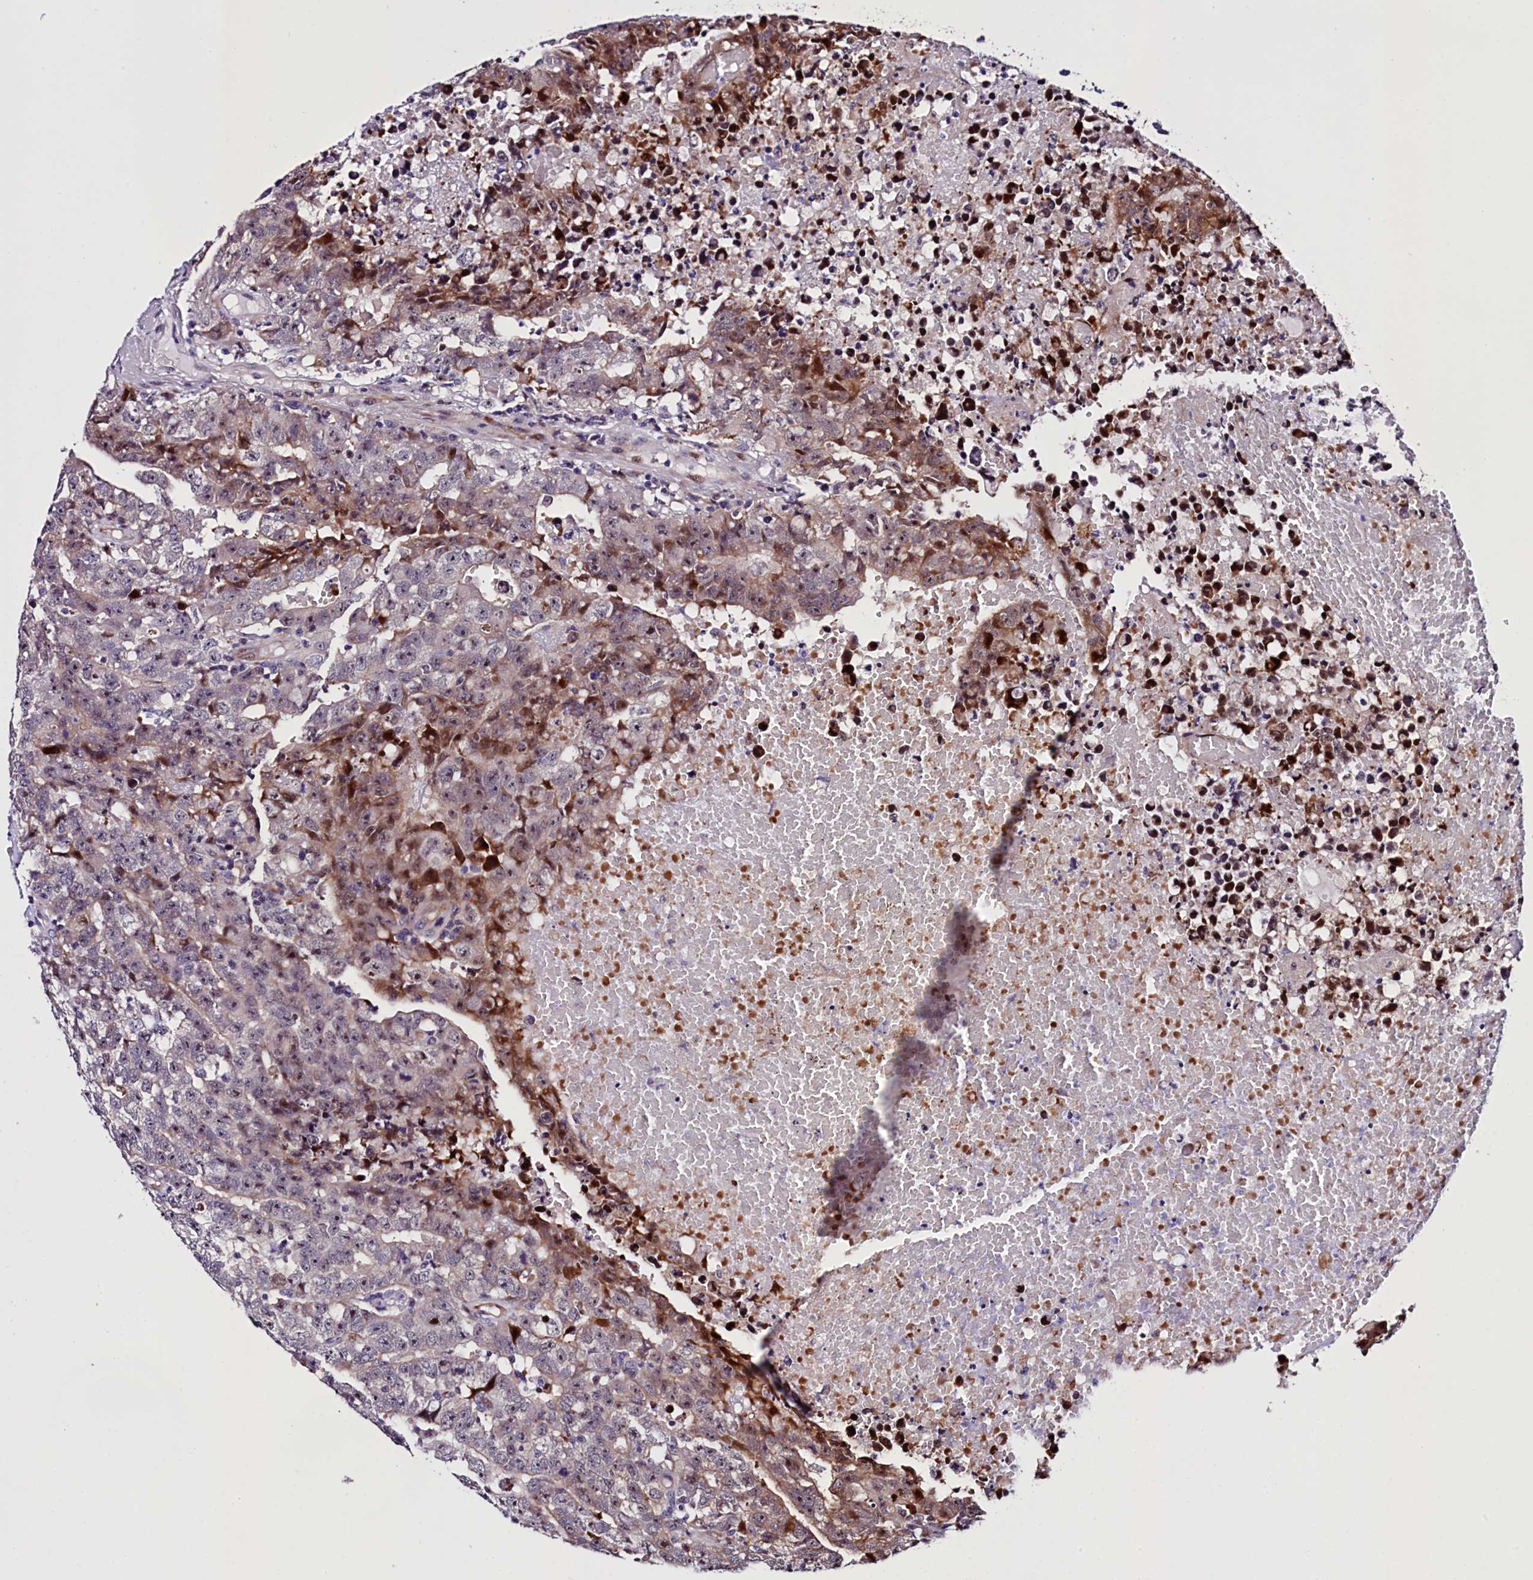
{"staining": {"intensity": "moderate", "quantity": "<25%", "location": "cytoplasmic/membranous,nuclear"}, "tissue": "testis cancer", "cell_type": "Tumor cells", "image_type": "cancer", "snomed": [{"axis": "morphology", "description": "Carcinoma, Embryonal, NOS"}, {"axis": "topography", "description": "Testis"}], "caption": "Embryonal carcinoma (testis) stained with DAB immunohistochemistry exhibits low levels of moderate cytoplasmic/membranous and nuclear staining in about <25% of tumor cells. (DAB (3,3'-diaminobenzidine) = brown stain, brightfield microscopy at high magnification).", "gene": "TRMT112", "patient": {"sex": "male", "age": 25}}